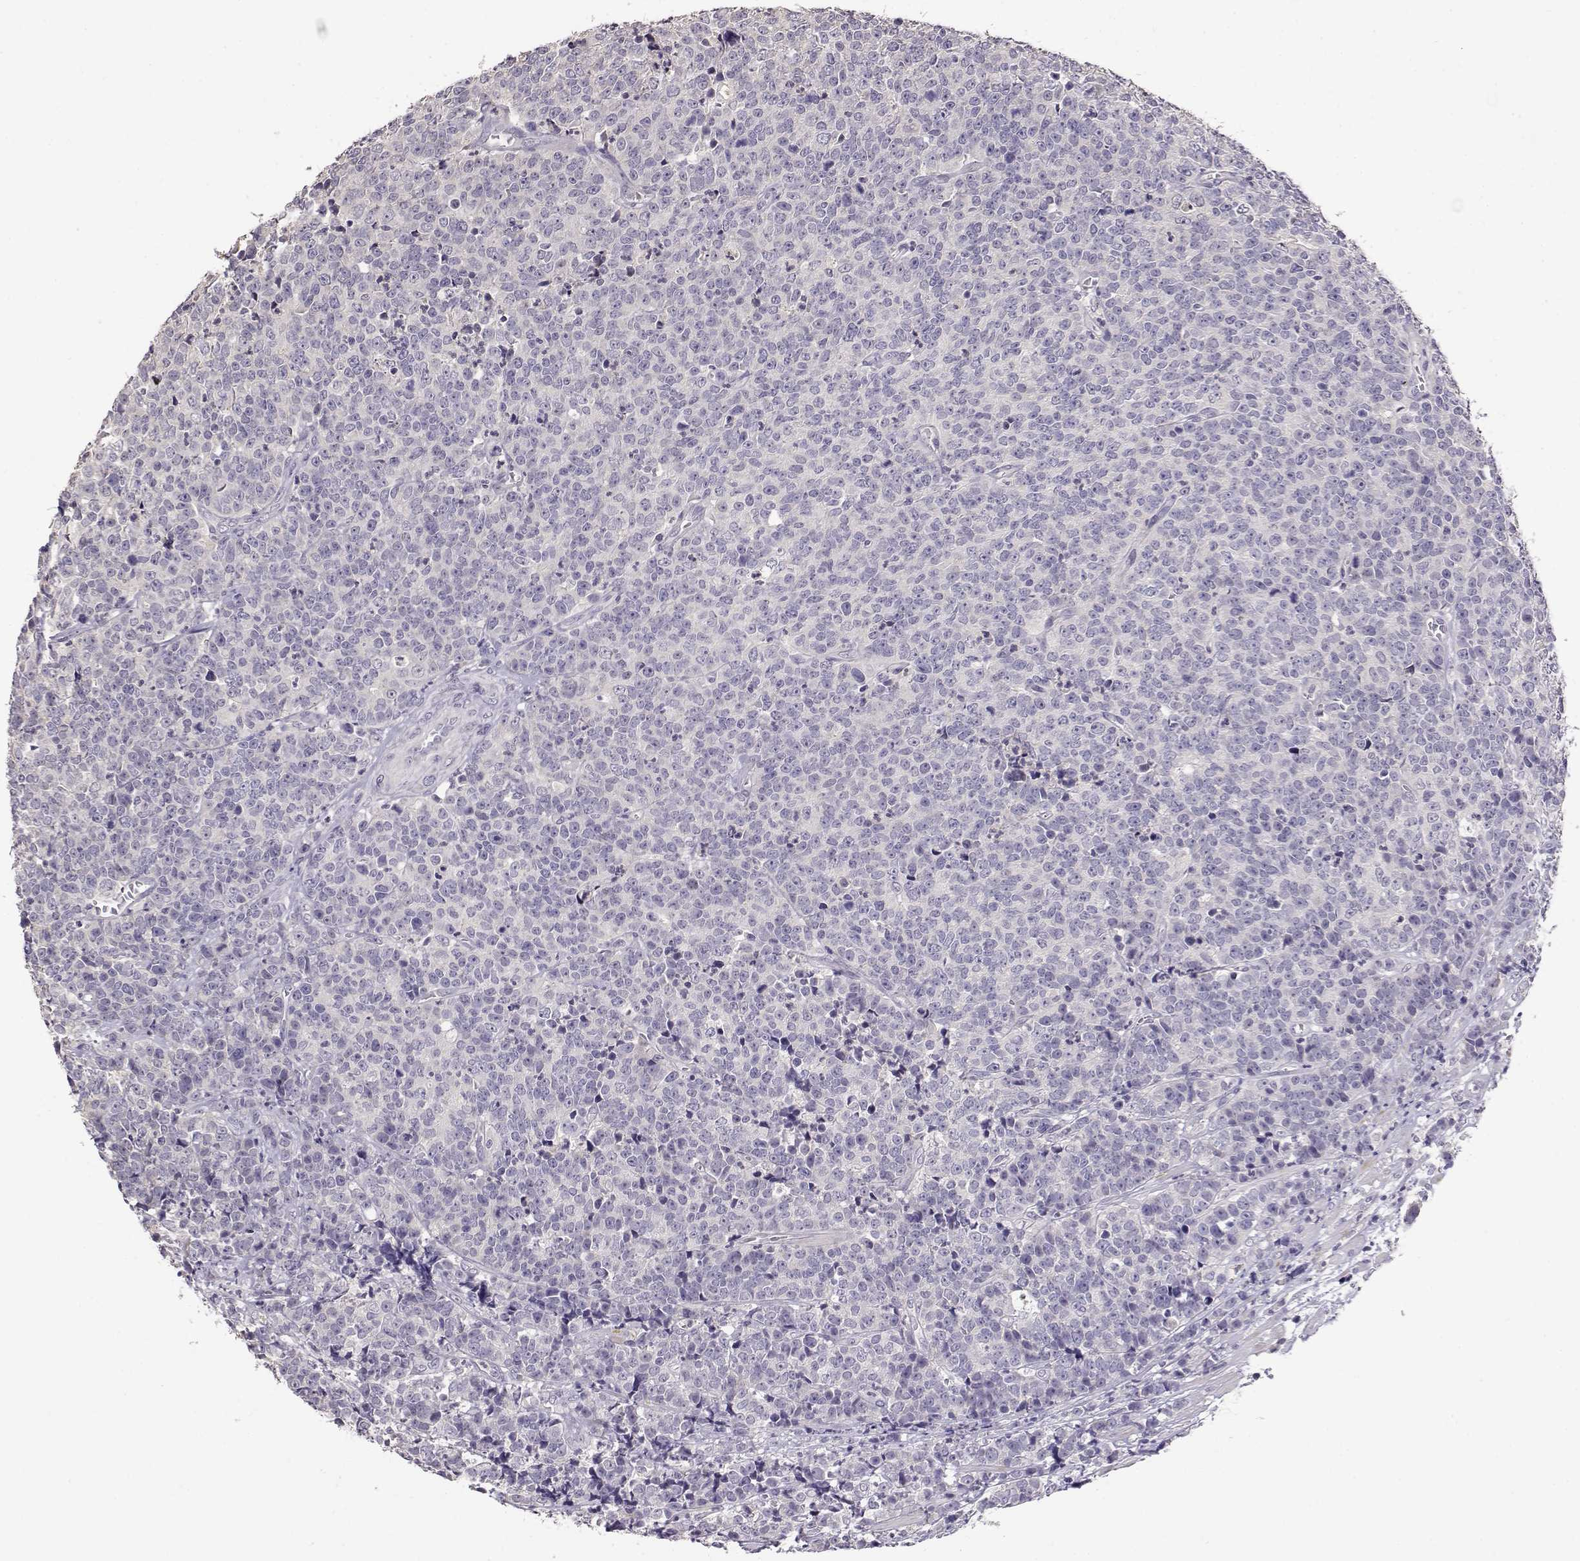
{"staining": {"intensity": "negative", "quantity": "none", "location": "none"}, "tissue": "prostate cancer", "cell_type": "Tumor cells", "image_type": "cancer", "snomed": [{"axis": "morphology", "description": "Adenocarcinoma, NOS"}, {"axis": "topography", "description": "Prostate"}], "caption": "High power microscopy image of an IHC histopathology image of prostate cancer (adenocarcinoma), revealing no significant staining in tumor cells.", "gene": "TACR1", "patient": {"sex": "male", "age": 67}}